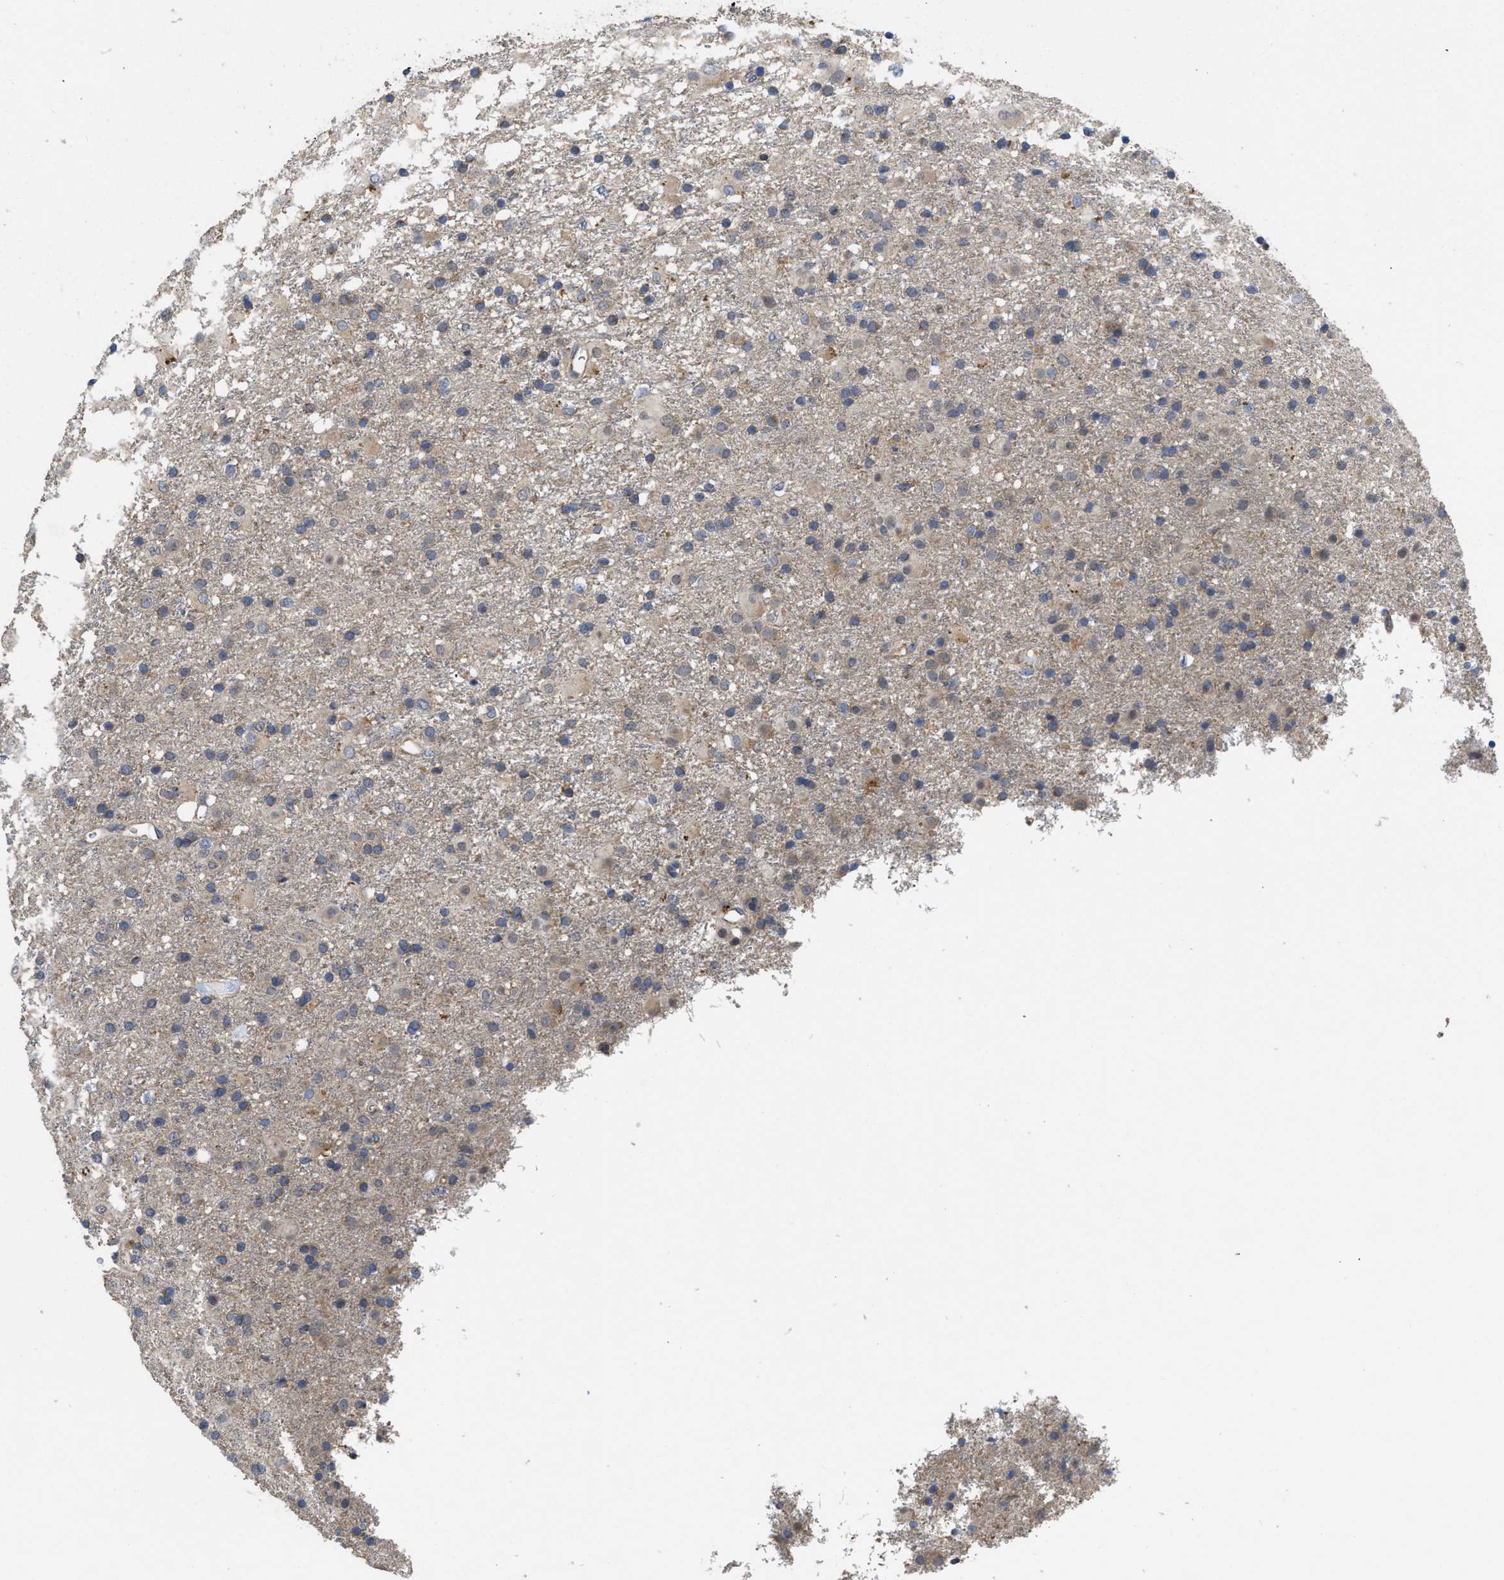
{"staining": {"intensity": "weak", "quantity": "25%-75%", "location": "cytoplasmic/membranous"}, "tissue": "glioma", "cell_type": "Tumor cells", "image_type": "cancer", "snomed": [{"axis": "morphology", "description": "Glioma, malignant, Low grade"}, {"axis": "topography", "description": "Brain"}], "caption": "Glioma tissue demonstrates weak cytoplasmic/membranous positivity in about 25%-75% of tumor cells", "gene": "RNF216", "patient": {"sex": "male", "age": 65}}